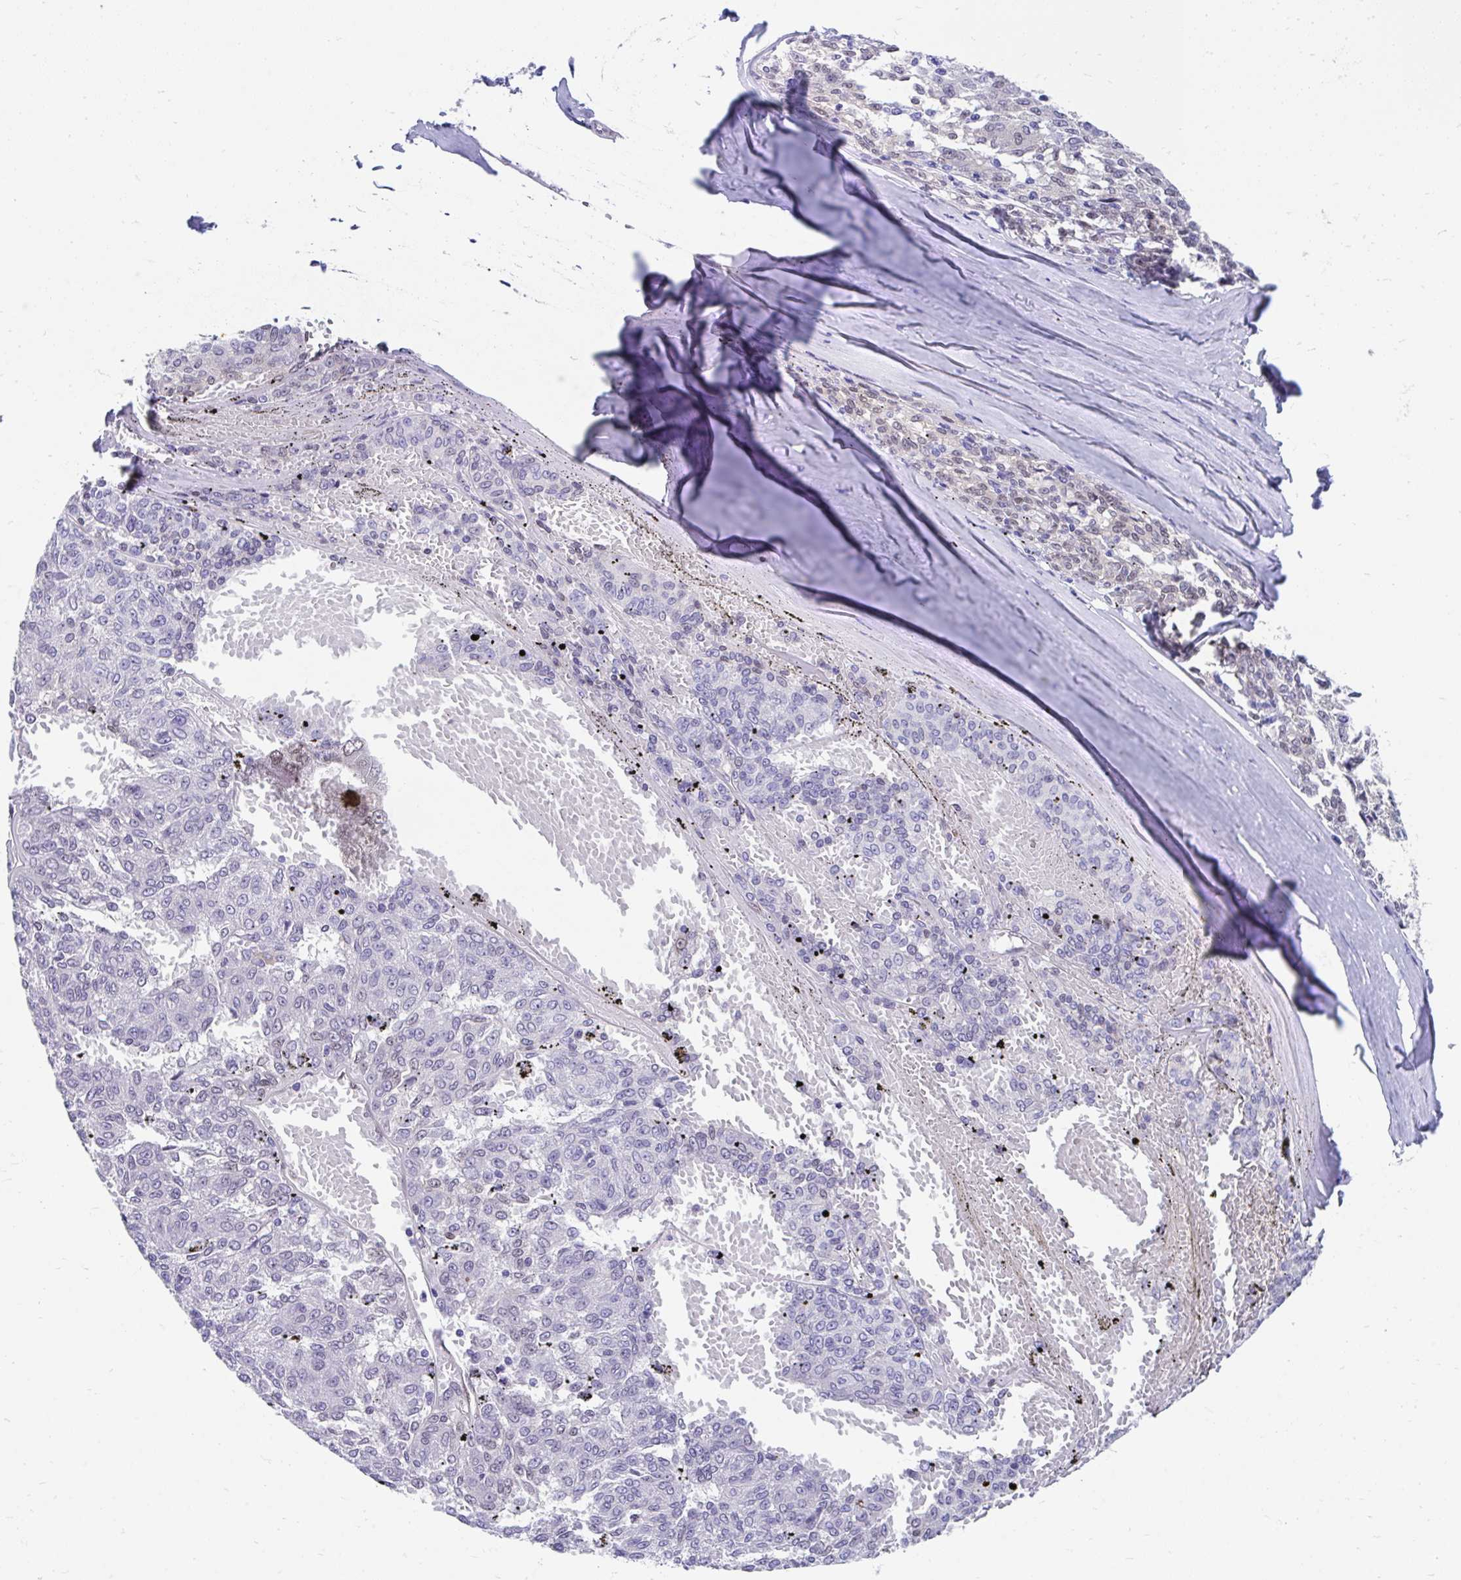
{"staining": {"intensity": "weak", "quantity": "<25%", "location": "nuclear"}, "tissue": "melanoma", "cell_type": "Tumor cells", "image_type": "cancer", "snomed": [{"axis": "morphology", "description": "Malignant melanoma, NOS"}, {"axis": "topography", "description": "Skin"}], "caption": "Micrograph shows no significant protein positivity in tumor cells of melanoma.", "gene": "RBPMS", "patient": {"sex": "female", "age": 72}}